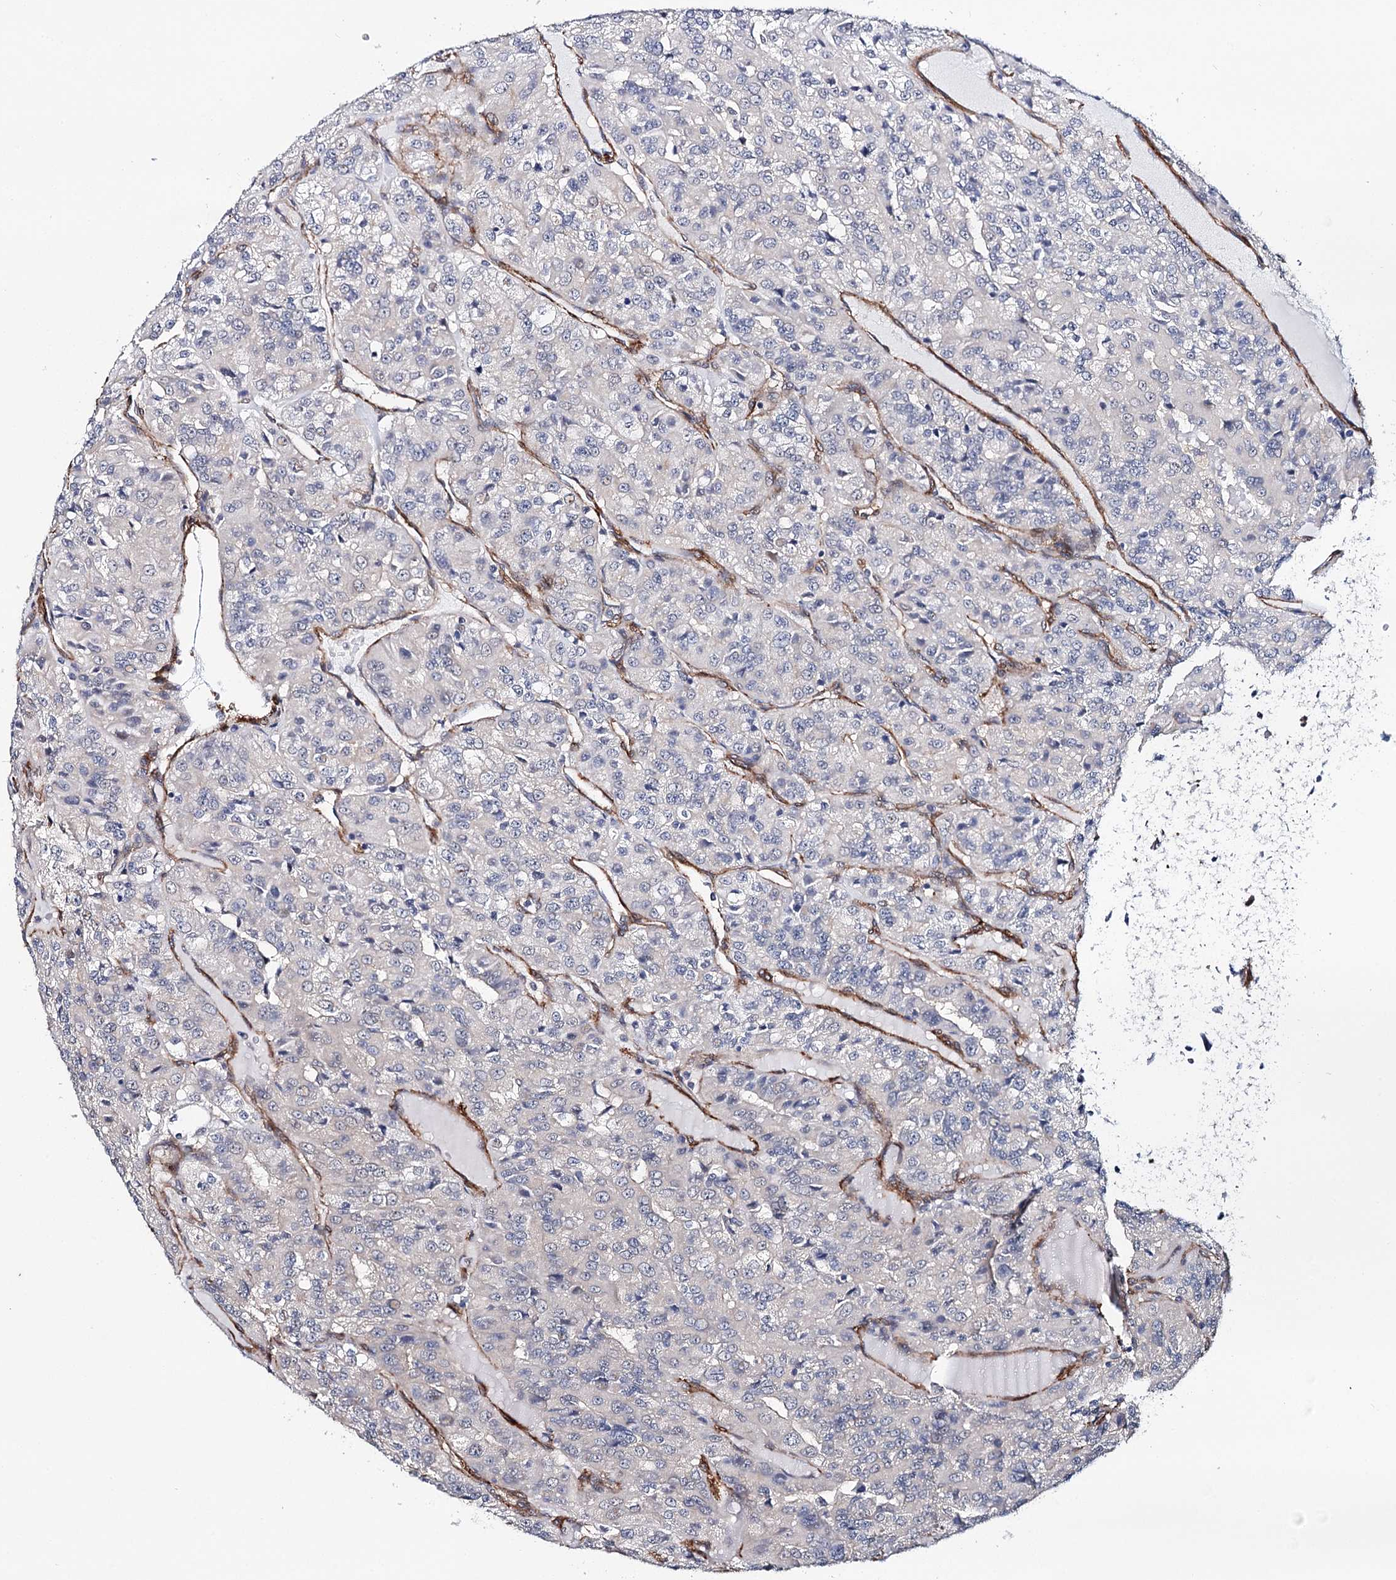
{"staining": {"intensity": "negative", "quantity": "none", "location": "none"}, "tissue": "renal cancer", "cell_type": "Tumor cells", "image_type": "cancer", "snomed": [{"axis": "morphology", "description": "Adenocarcinoma, NOS"}, {"axis": "topography", "description": "Kidney"}], "caption": "Renal cancer stained for a protein using immunohistochemistry displays no positivity tumor cells.", "gene": "PPP2R5B", "patient": {"sex": "female", "age": 63}}